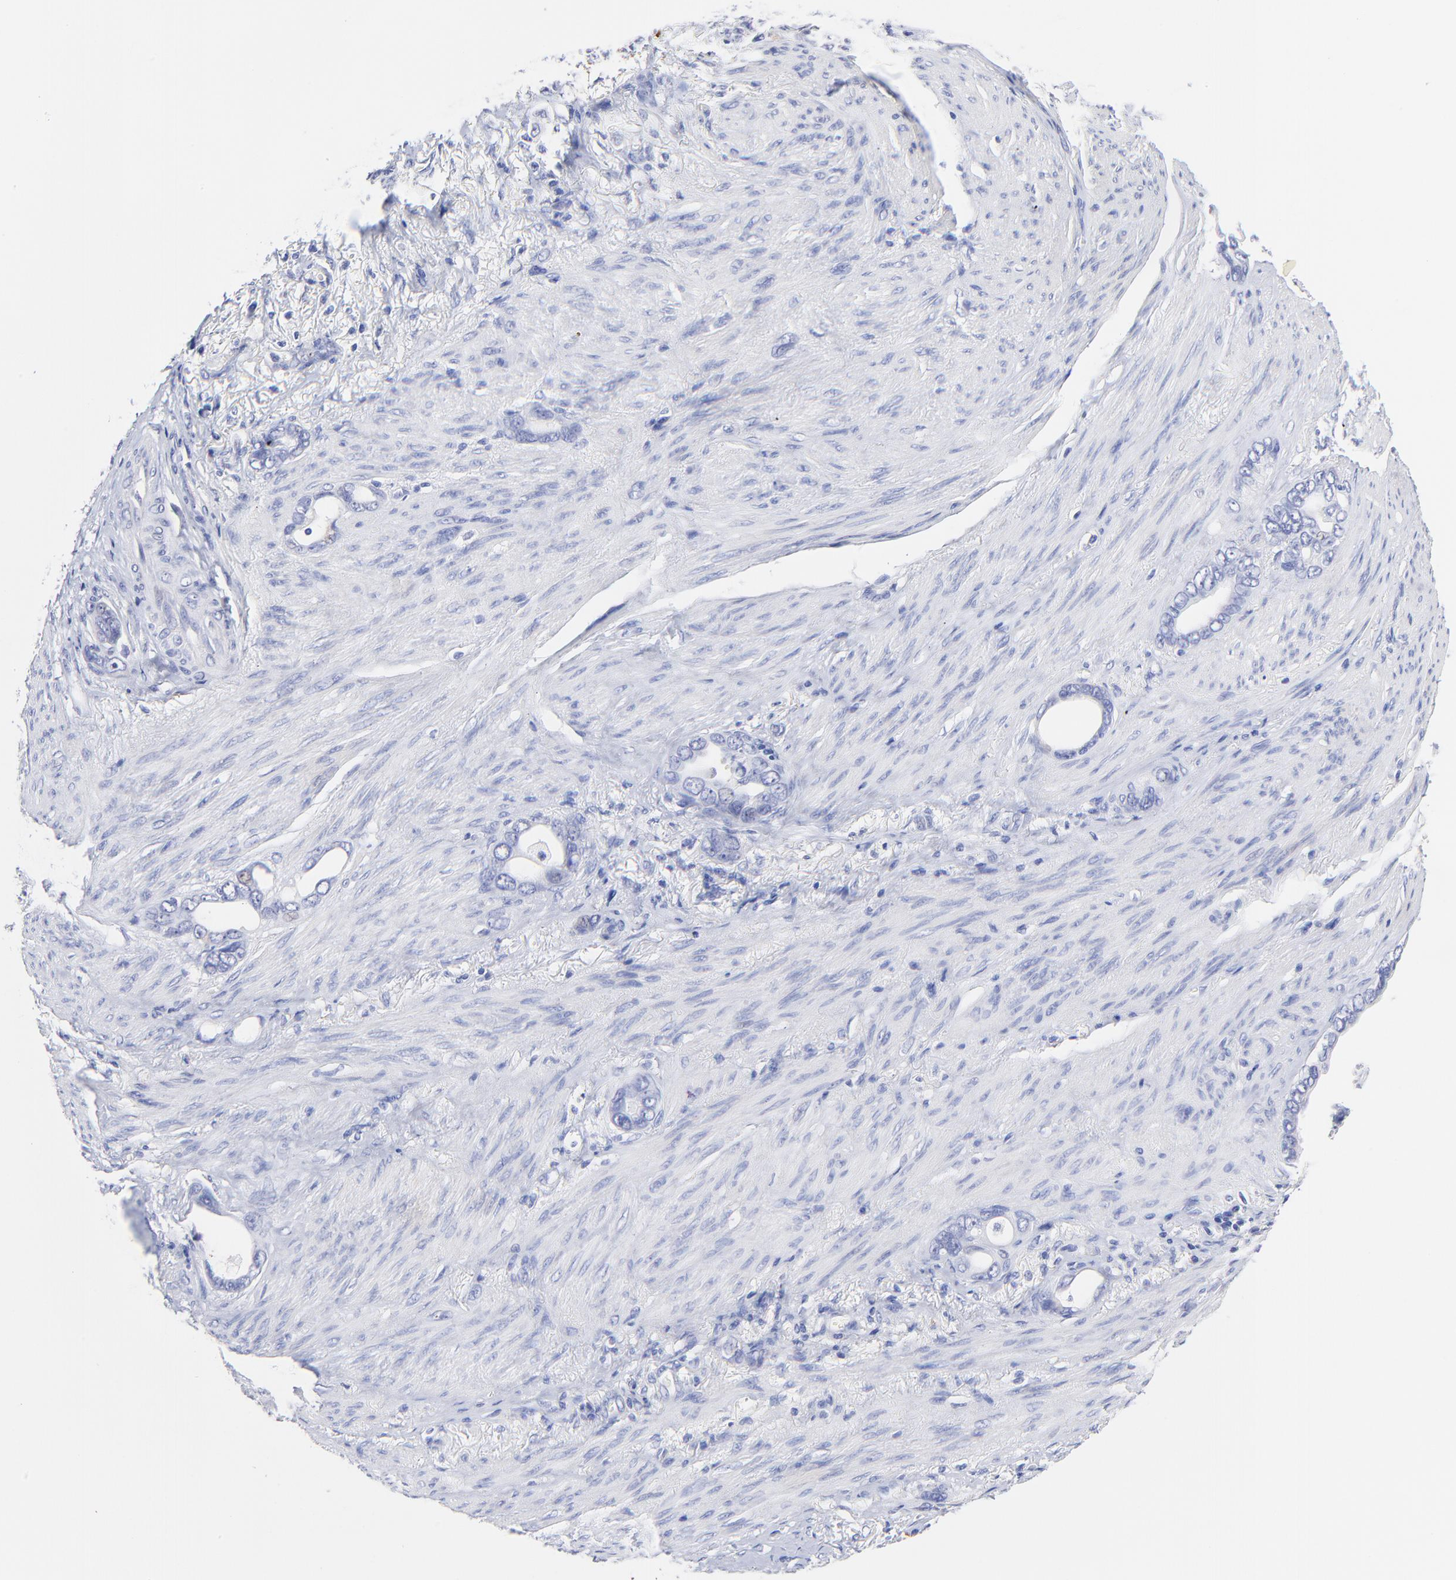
{"staining": {"intensity": "negative", "quantity": "none", "location": "none"}, "tissue": "stomach cancer", "cell_type": "Tumor cells", "image_type": "cancer", "snomed": [{"axis": "morphology", "description": "Adenocarcinoma, NOS"}, {"axis": "topography", "description": "Stomach"}], "caption": "IHC of stomach adenocarcinoma displays no expression in tumor cells.", "gene": "RAB3A", "patient": {"sex": "male", "age": 78}}